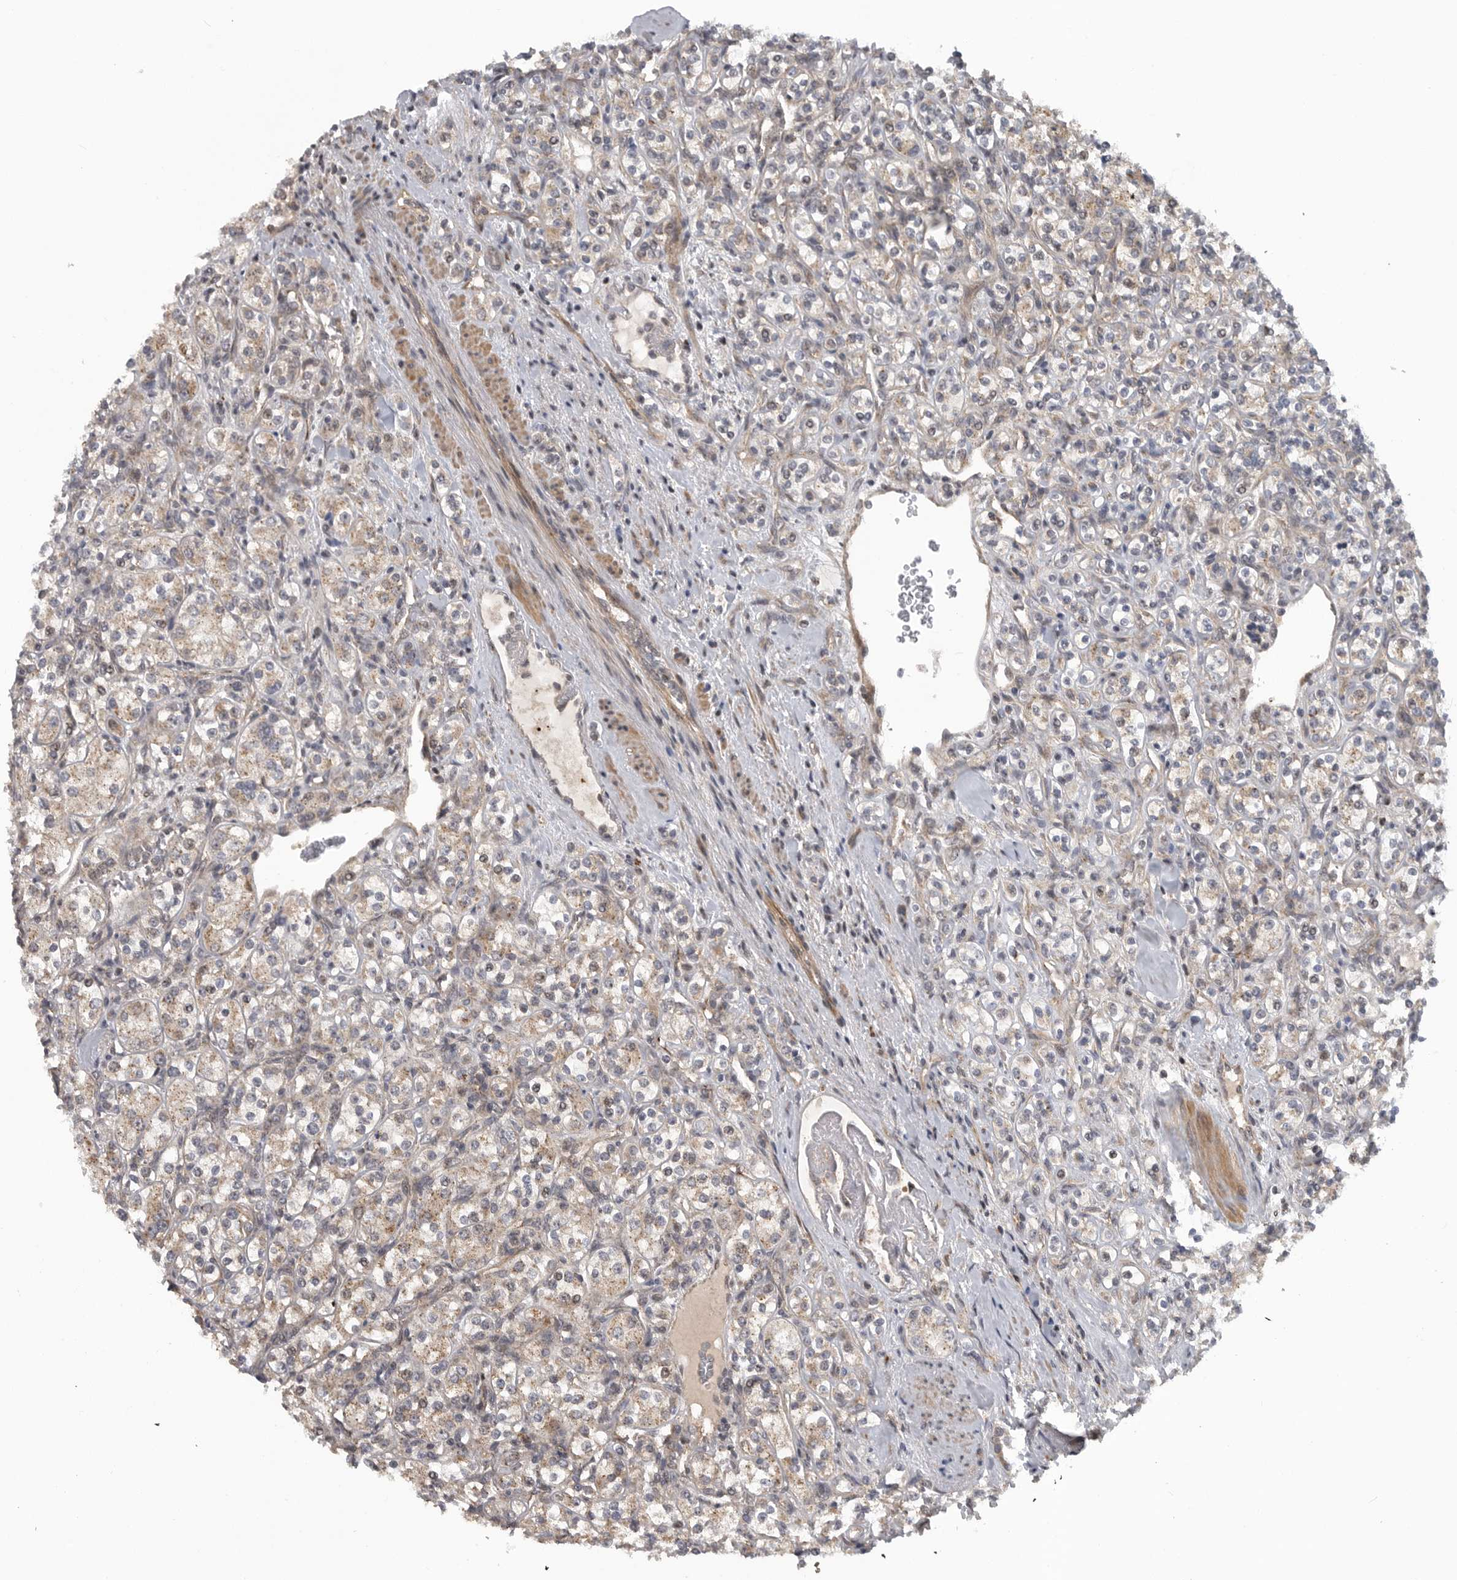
{"staining": {"intensity": "weak", "quantity": "25%-75%", "location": "cytoplasmic/membranous"}, "tissue": "renal cancer", "cell_type": "Tumor cells", "image_type": "cancer", "snomed": [{"axis": "morphology", "description": "Adenocarcinoma, NOS"}, {"axis": "topography", "description": "Kidney"}], "caption": "Immunohistochemistry (IHC) (DAB) staining of human renal cancer (adenocarcinoma) displays weak cytoplasmic/membranous protein expression in approximately 25%-75% of tumor cells.", "gene": "TMPRSS11F", "patient": {"sex": "male", "age": 77}}